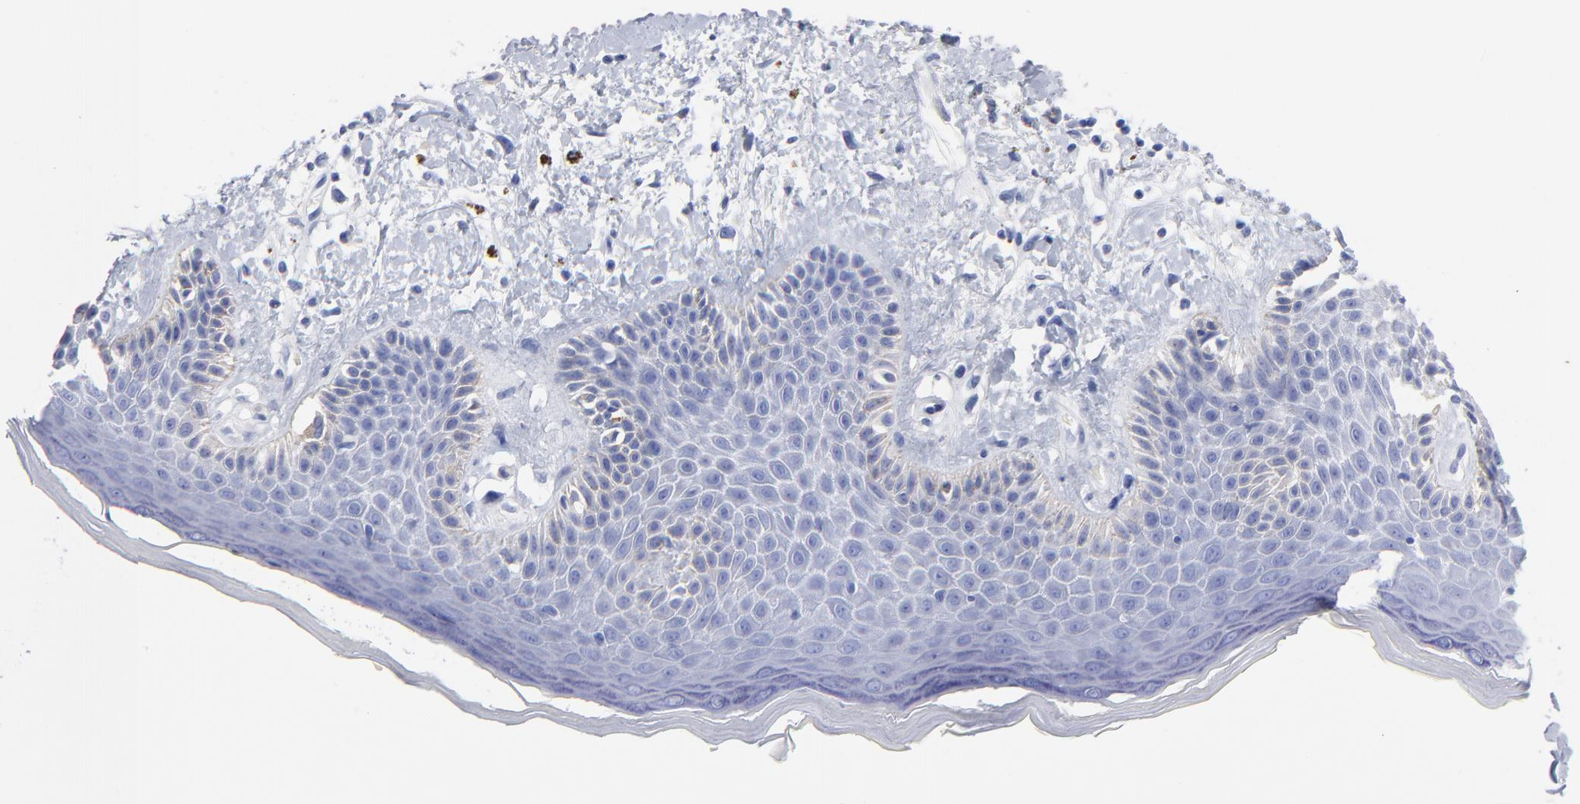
{"staining": {"intensity": "negative", "quantity": "none", "location": "none"}, "tissue": "skin", "cell_type": "Epidermal cells", "image_type": "normal", "snomed": [{"axis": "morphology", "description": "Normal tissue, NOS"}, {"axis": "topography", "description": "Anal"}], "caption": "Epidermal cells show no significant protein positivity in unremarkable skin. (DAB (3,3'-diaminobenzidine) immunohistochemistry (IHC) with hematoxylin counter stain).", "gene": "ACY1", "patient": {"sex": "female", "age": 78}}